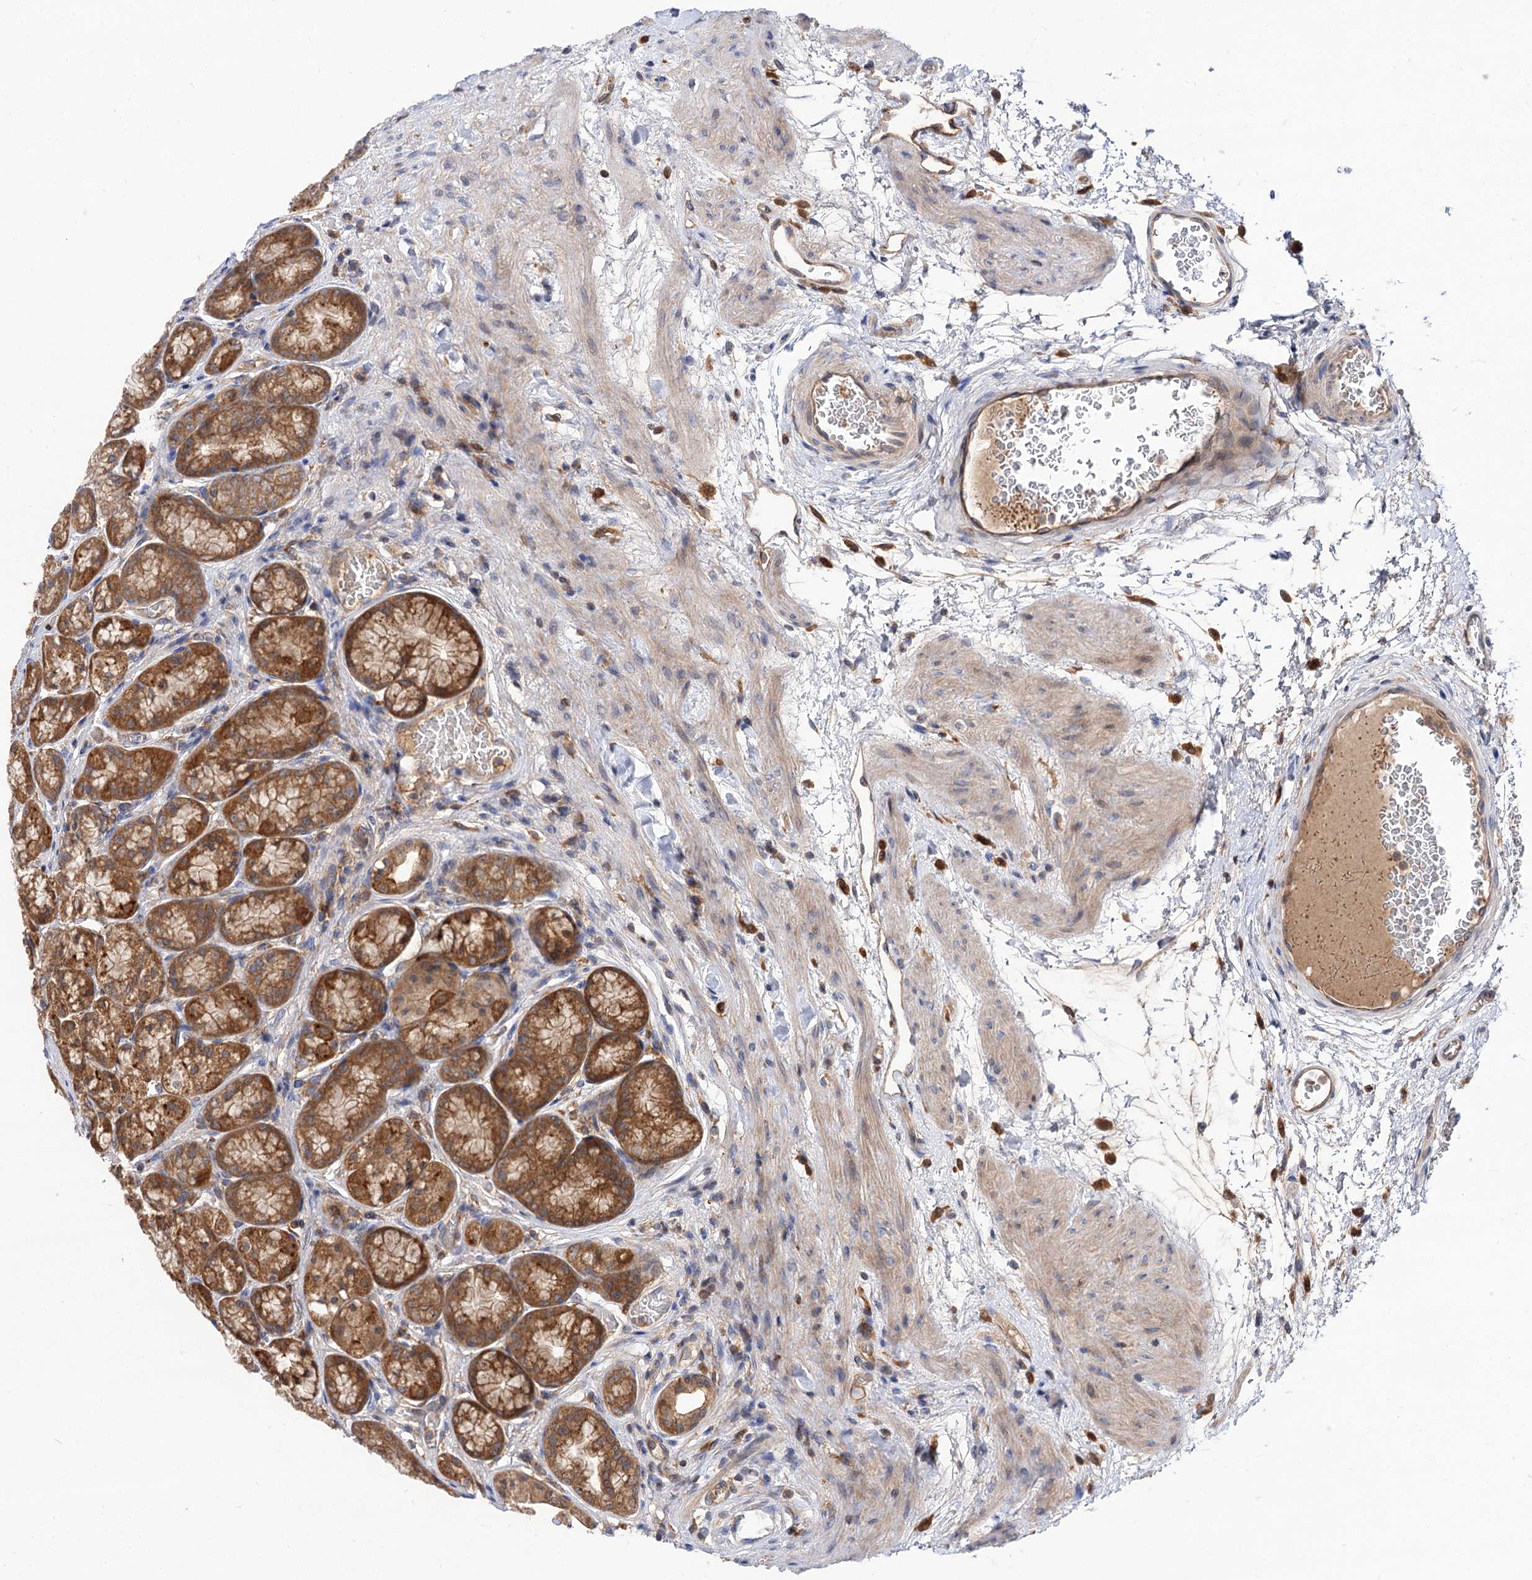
{"staining": {"intensity": "moderate", "quantity": ">75%", "location": "cytoplasmic/membranous"}, "tissue": "stomach", "cell_type": "Glandular cells", "image_type": "normal", "snomed": [{"axis": "morphology", "description": "Normal tissue, NOS"}, {"axis": "morphology", "description": "Adenocarcinoma, NOS"}, {"axis": "morphology", "description": "Adenocarcinoma, High grade"}, {"axis": "topography", "description": "Stomach, upper"}, {"axis": "topography", "description": "Stomach"}], "caption": "Immunohistochemical staining of benign human stomach demonstrates >75% levels of moderate cytoplasmic/membranous protein staining in about >75% of glandular cells. Ihc stains the protein of interest in brown and the nuclei are stained blue.", "gene": "PATL1", "patient": {"sex": "female", "age": 65}}